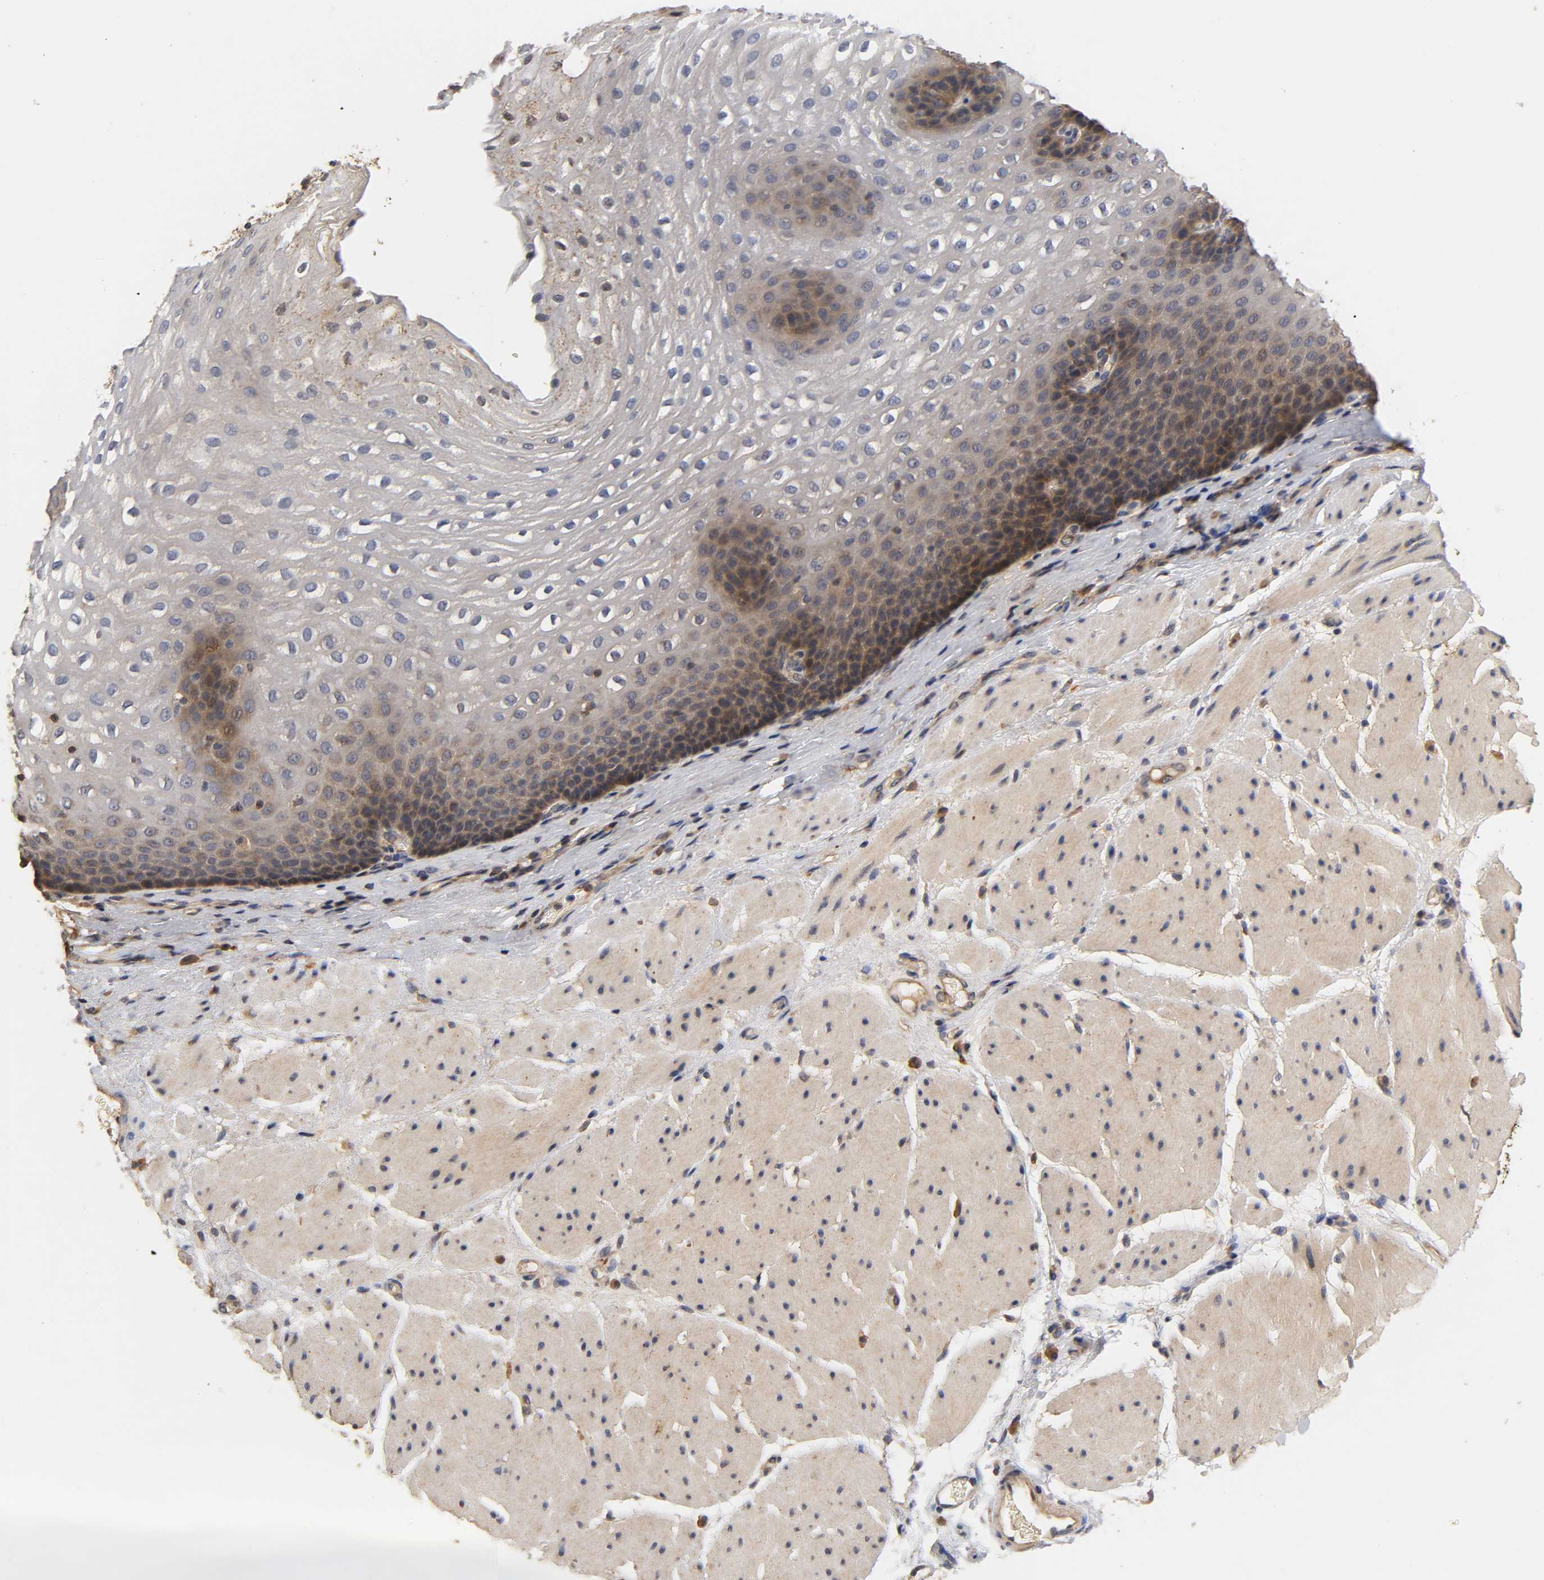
{"staining": {"intensity": "moderate", "quantity": "25%-75%", "location": "cytoplasmic/membranous"}, "tissue": "esophagus", "cell_type": "Squamous epithelial cells", "image_type": "normal", "snomed": [{"axis": "morphology", "description": "Normal tissue, NOS"}, {"axis": "topography", "description": "Esophagus"}], "caption": "Protein expression by IHC reveals moderate cytoplasmic/membranous positivity in approximately 25%-75% of squamous epithelial cells in unremarkable esophagus. The protein is stained brown, and the nuclei are stained in blue (DAB (3,3'-diaminobenzidine) IHC with brightfield microscopy, high magnification).", "gene": "SCAP", "patient": {"sex": "male", "age": 48}}